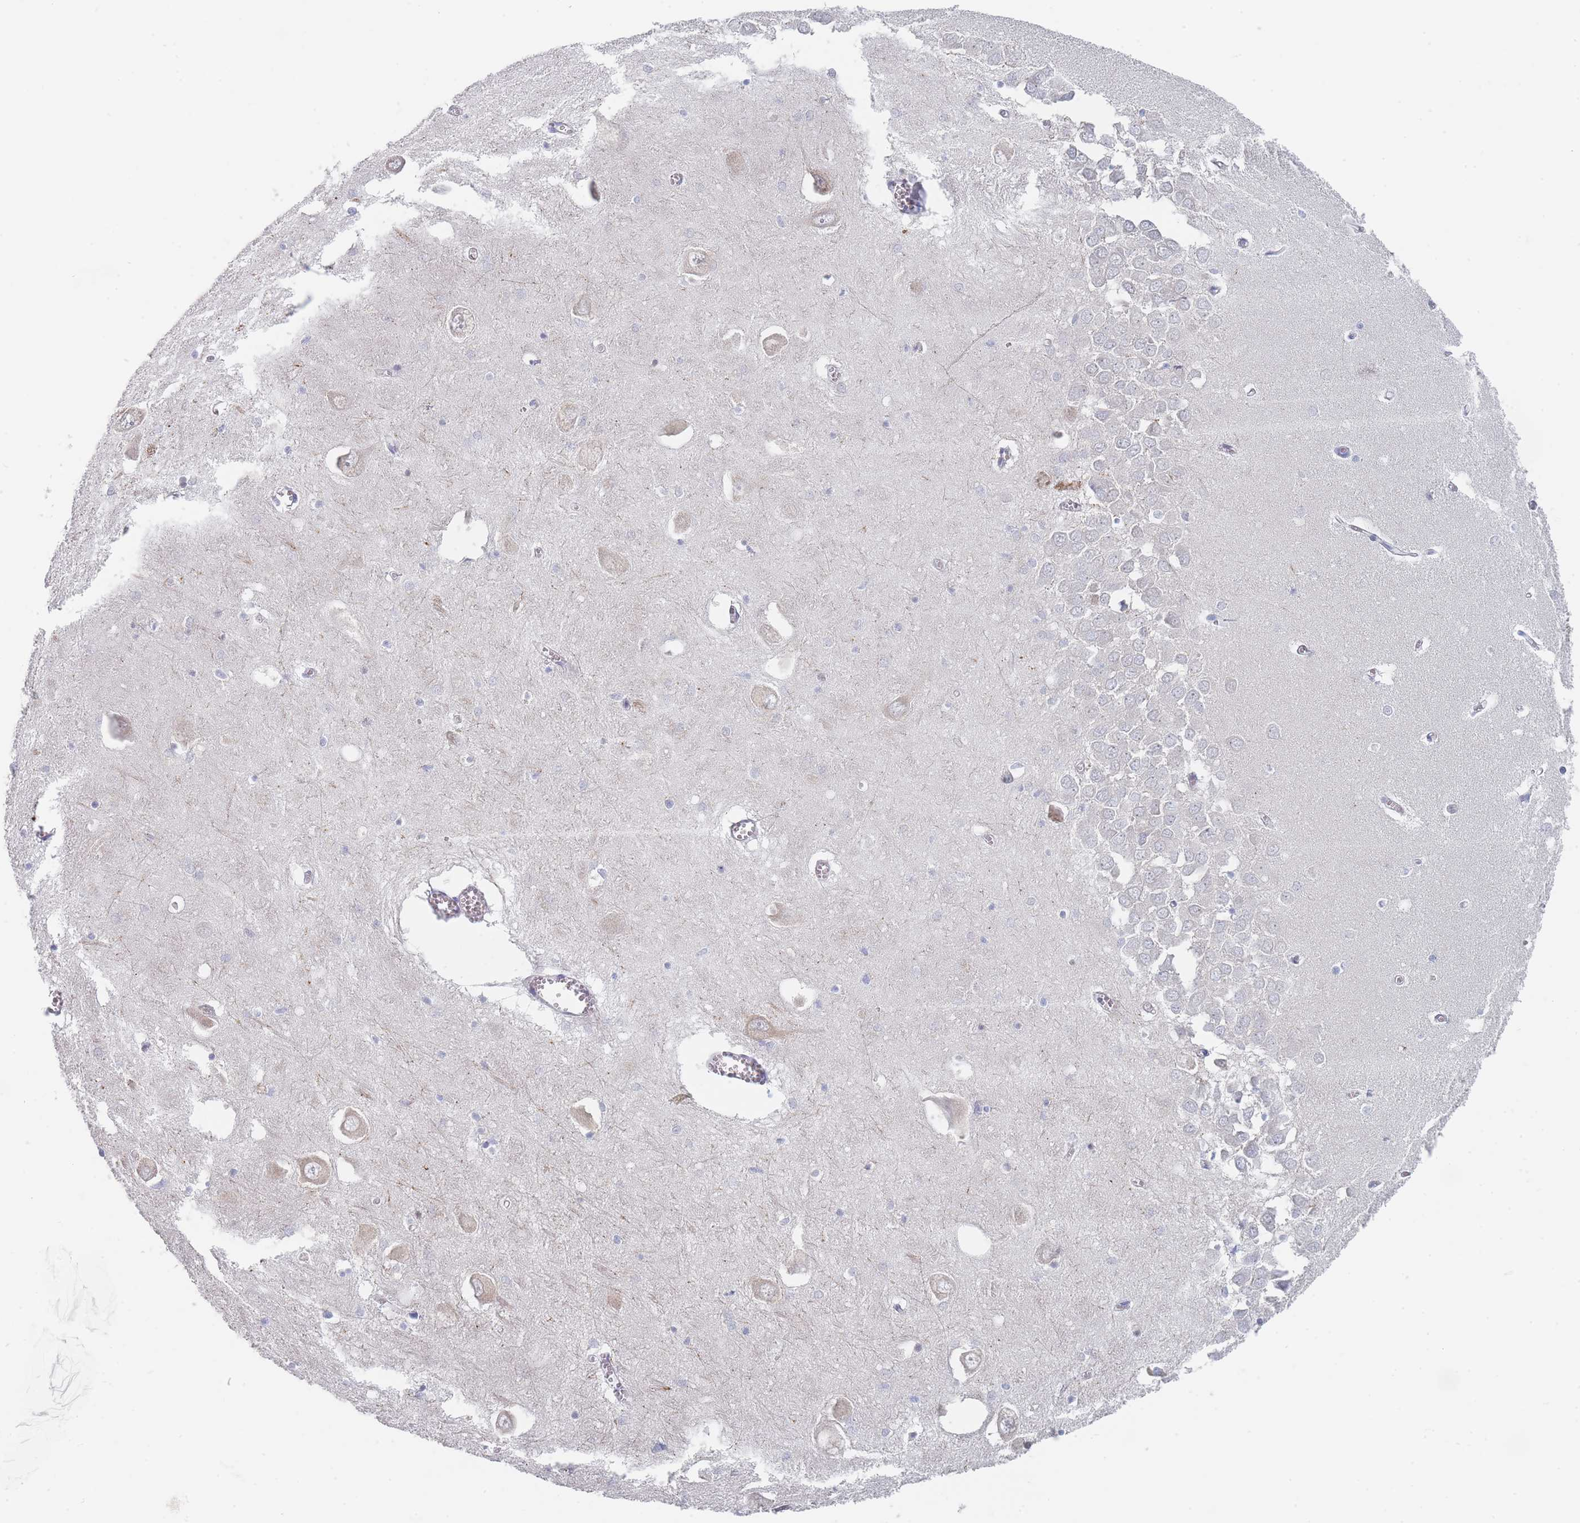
{"staining": {"intensity": "negative", "quantity": "none", "location": "none"}, "tissue": "hippocampus", "cell_type": "Glial cells", "image_type": "normal", "snomed": [{"axis": "morphology", "description": "Normal tissue, NOS"}, {"axis": "topography", "description": "Hippocampus"}], "caption": "The immunohistochemistry (IHC) image has no significant expression in glial cells of hippocampus. (Immunohistochemistry, brightfield microscopy, high magnification).", "gene": "SPATS1", "patient": {"sex": "male", "age": 70}}